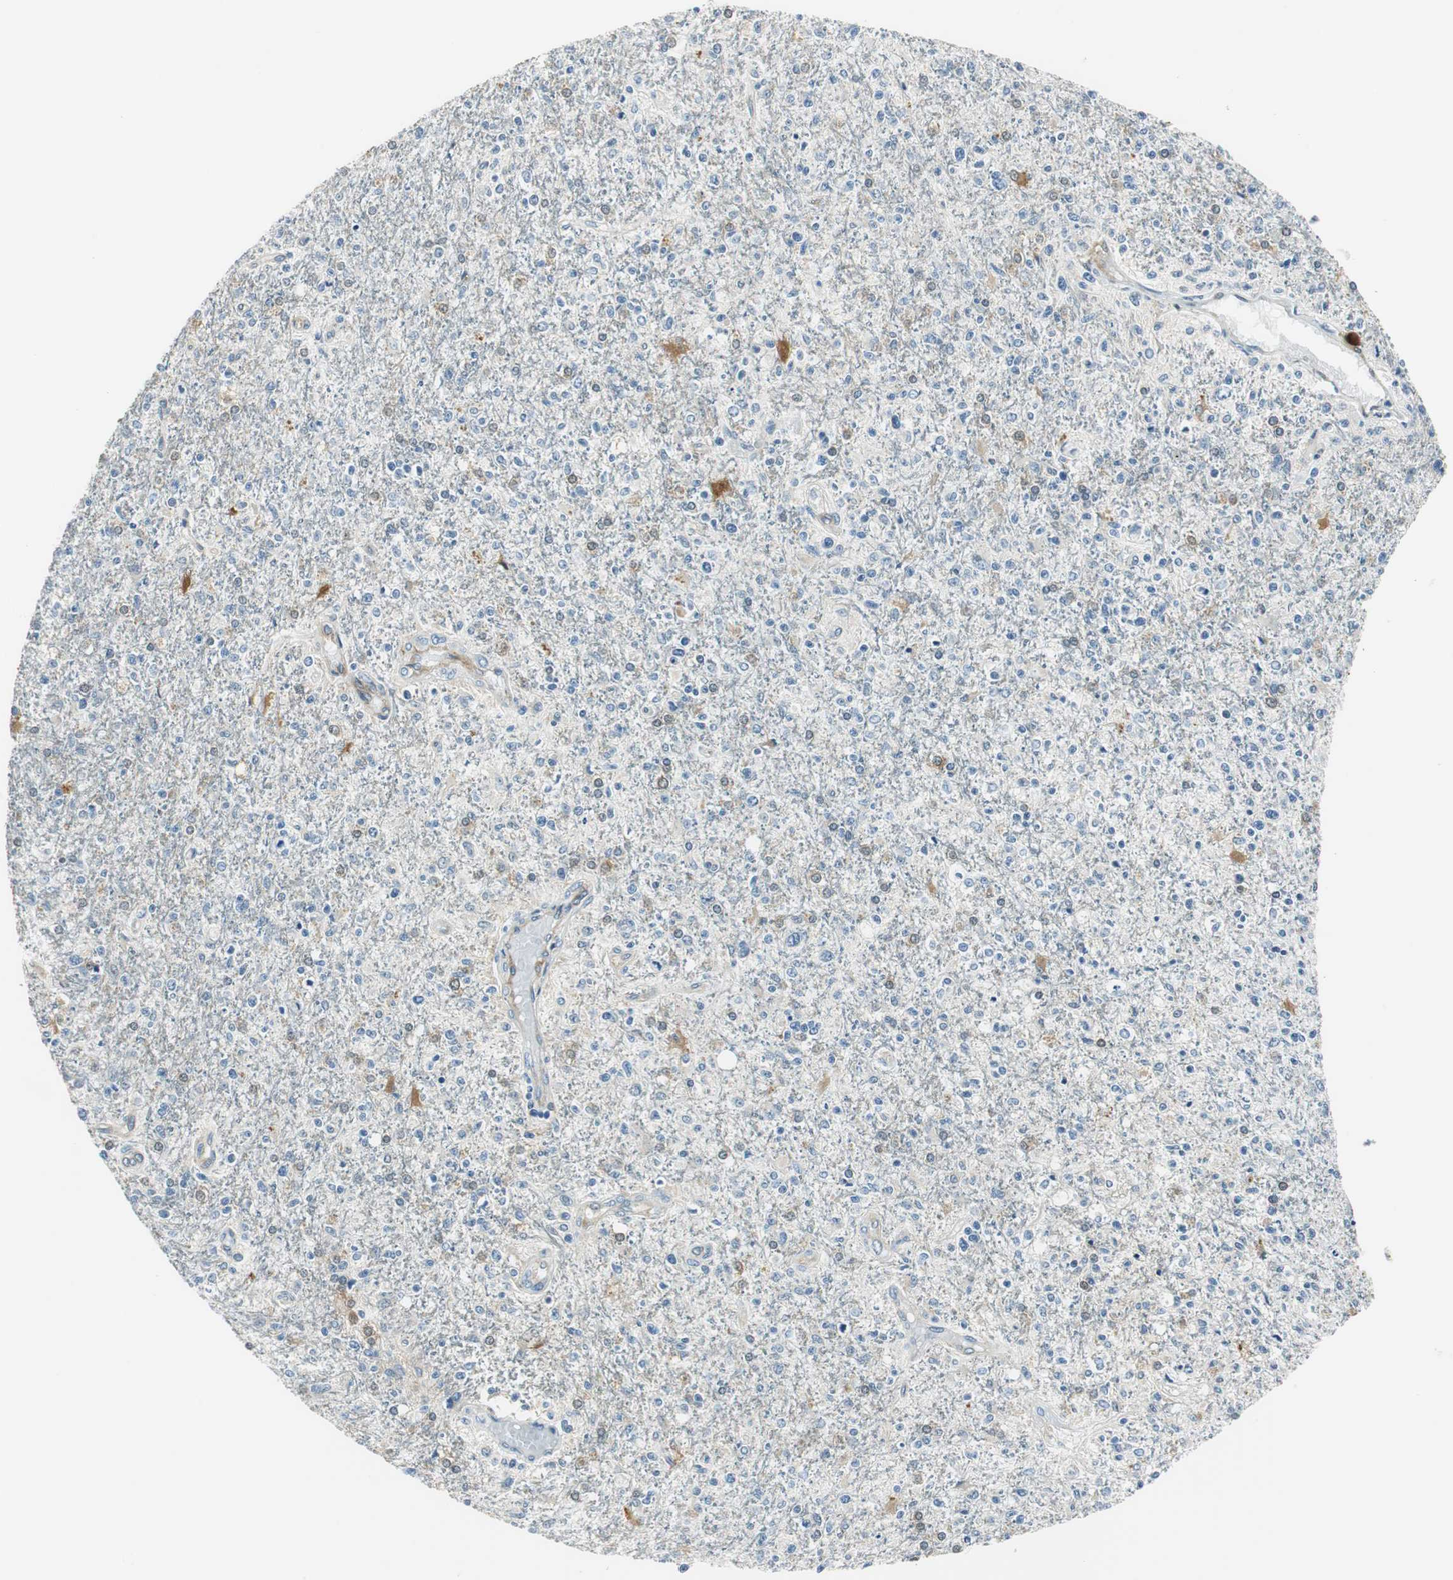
{"staining": {"intensity": "weak", "quantity": "<25%", "location": "cytoplasmic/membranous"}, "tissue": "glioma", "cell_type": "Tumor cells", "image_type": "cancer", "snomed": [{"axis": "morphology", "description": "Glioma, malignant, High grade"}, {"axis": "topography", "description": "Cerebral cortex"}], "caption": "The IHC histopathology image has no significant staining in tumor cells of glioma tissue.", "gene": "ME1", "patient": {"sex": "male", "age": 76}}